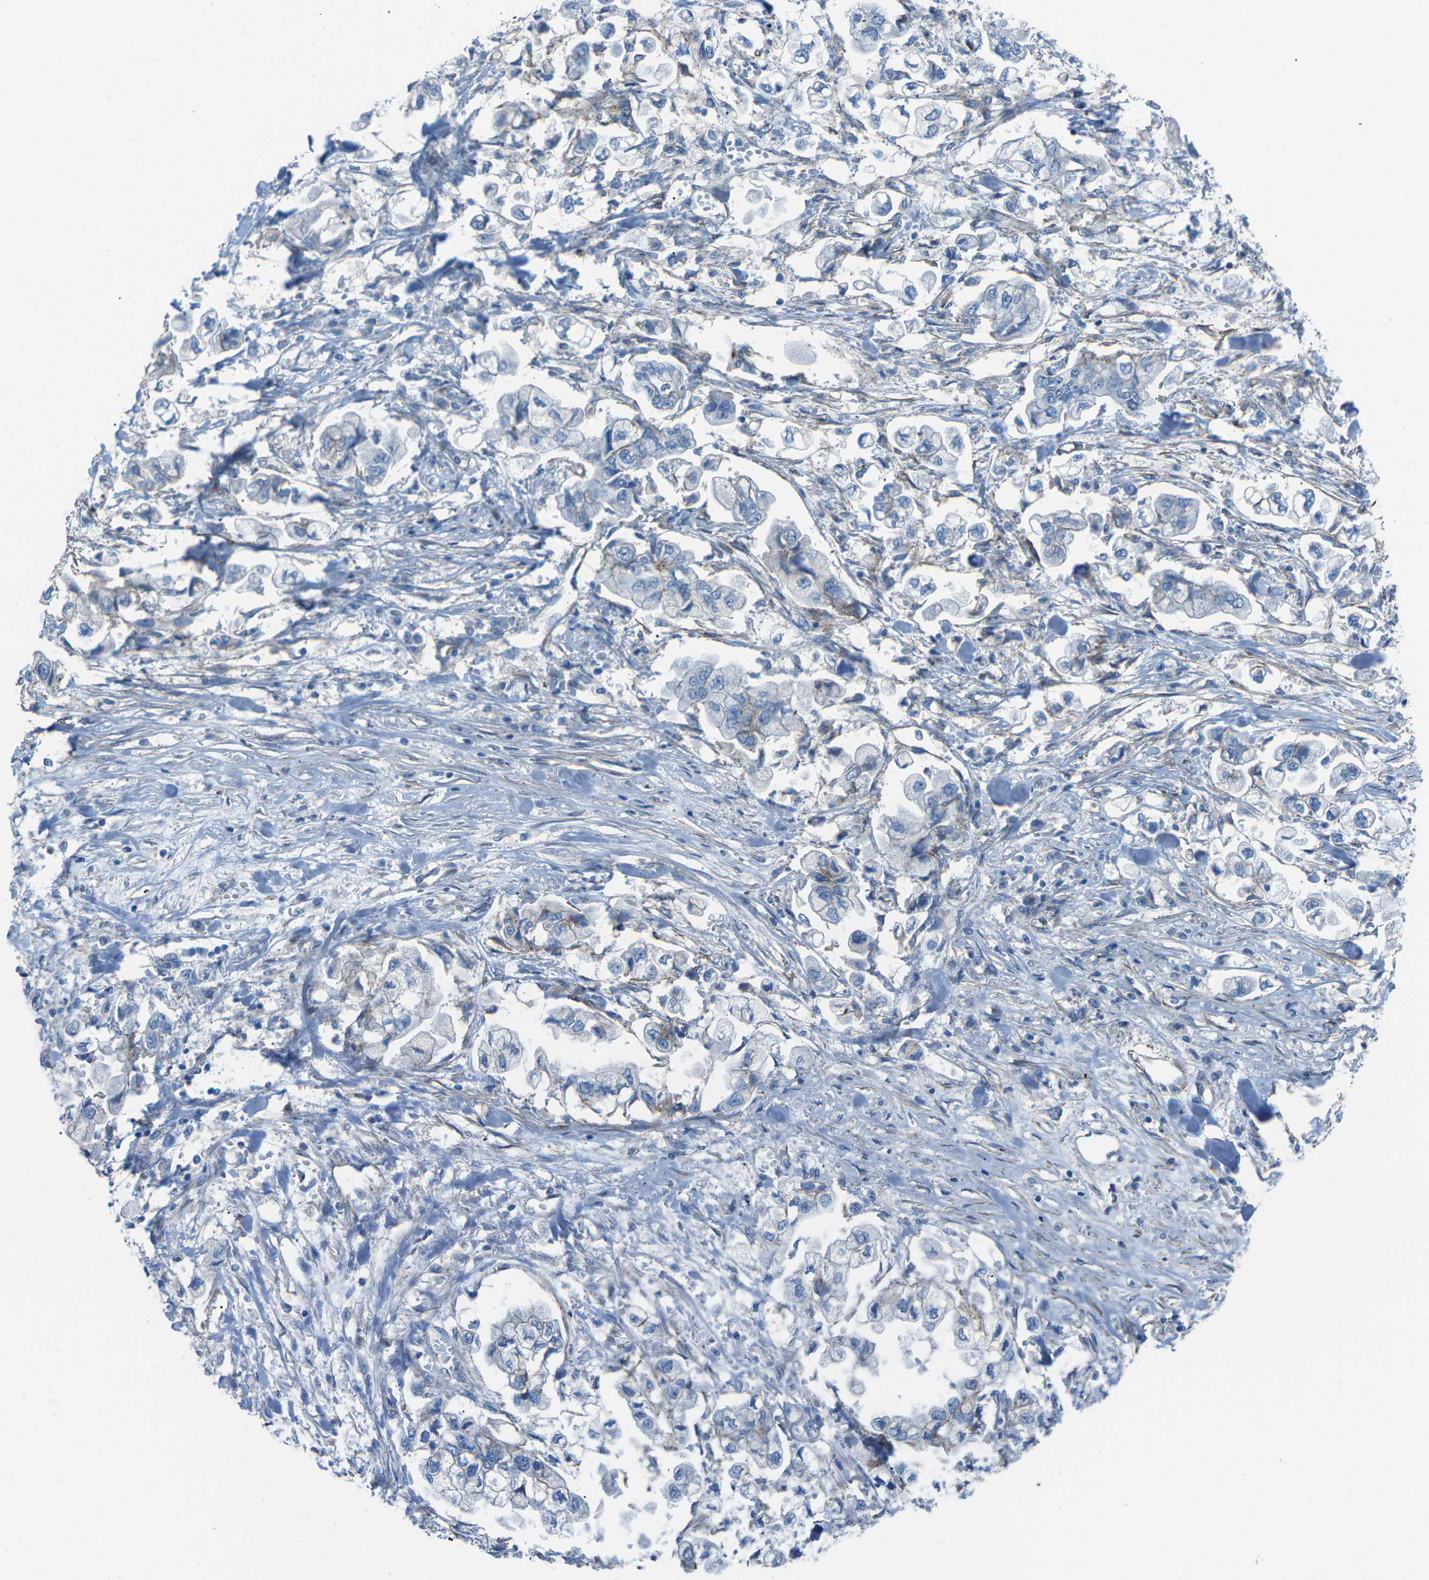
{"staining": {"intensity": "negative", "quantity": "none", "location": "none"}, "tissue": "stomach cancer", "cell_type": "Tumor cells", "image_type": "cancer", "snomed": [{"axis": "morphology", "description": "Normal tissue, NOS"}, {"axis": "morphology", "description": "Adenocarcinoma, NOS"}, {"axis": "topography", "description": "Stomach"}], "caption": "Human stomach cancer (adenocarcinoma) stained for a protein using IHC exhibits no expression in tumor cells.", "gene": "UTRN", "patient": {"sex": "male", "age": 62}}